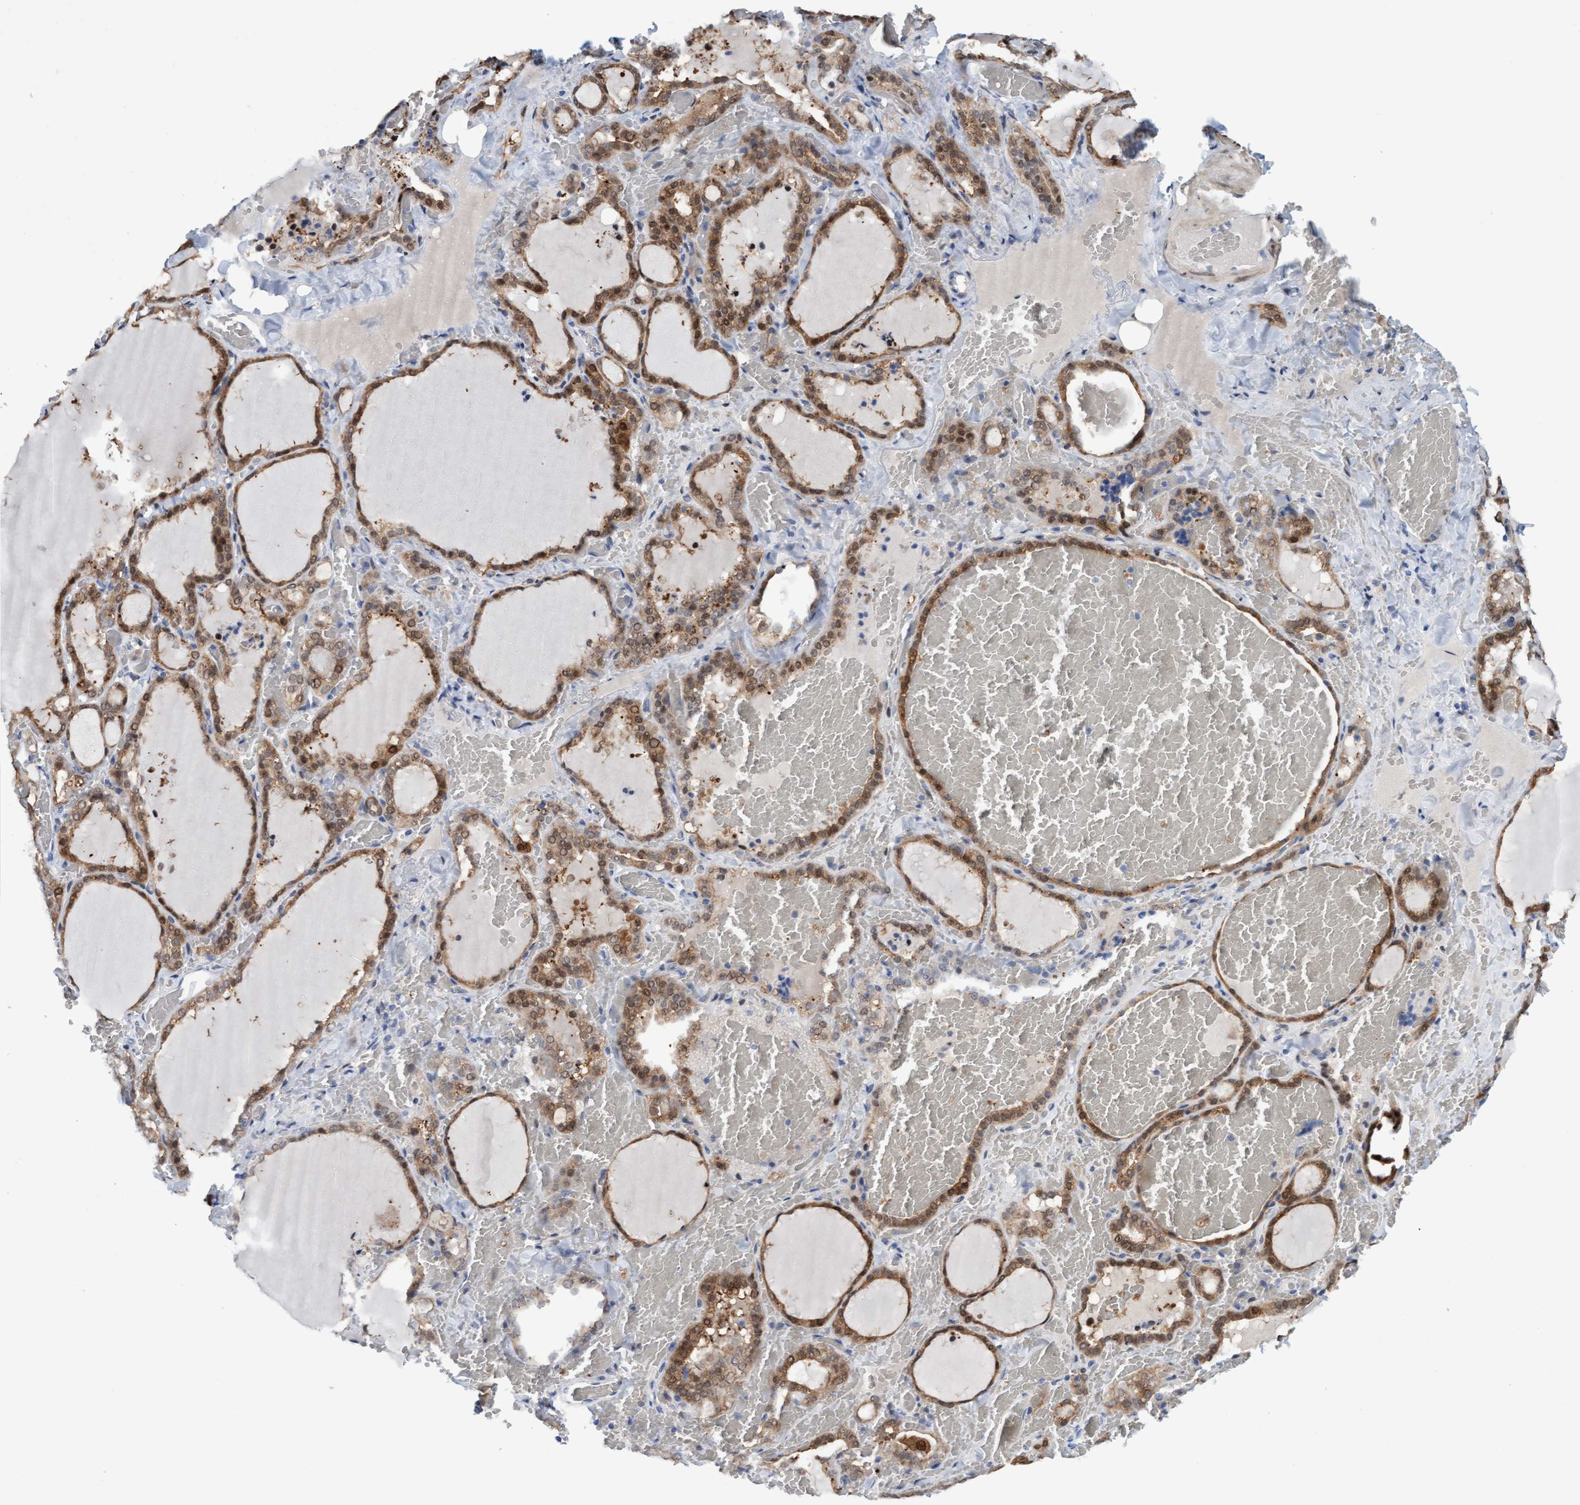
{"staining": {"intensity": "moderate", "quantity": ">75%", "location": "cytoplasmic/membranous,nuclear"}, "tissue": "thyroid gland", "cell_type": "Glandular cells", "image_type": "normal", "snomed": [{"axis": "morphology", "description": "Normal tissue, NOS"}, {"axis": "topography", "description": "Thyroid gland"}], "caption": "Brown immunohistochemical staining in normal human thyroid gland reveals moderate cytoplasmic/membranous,nuclear staining in about >75% of glandular cells.", "gene": "PINX1", "patient": {"sex": "female", "age": 22}}